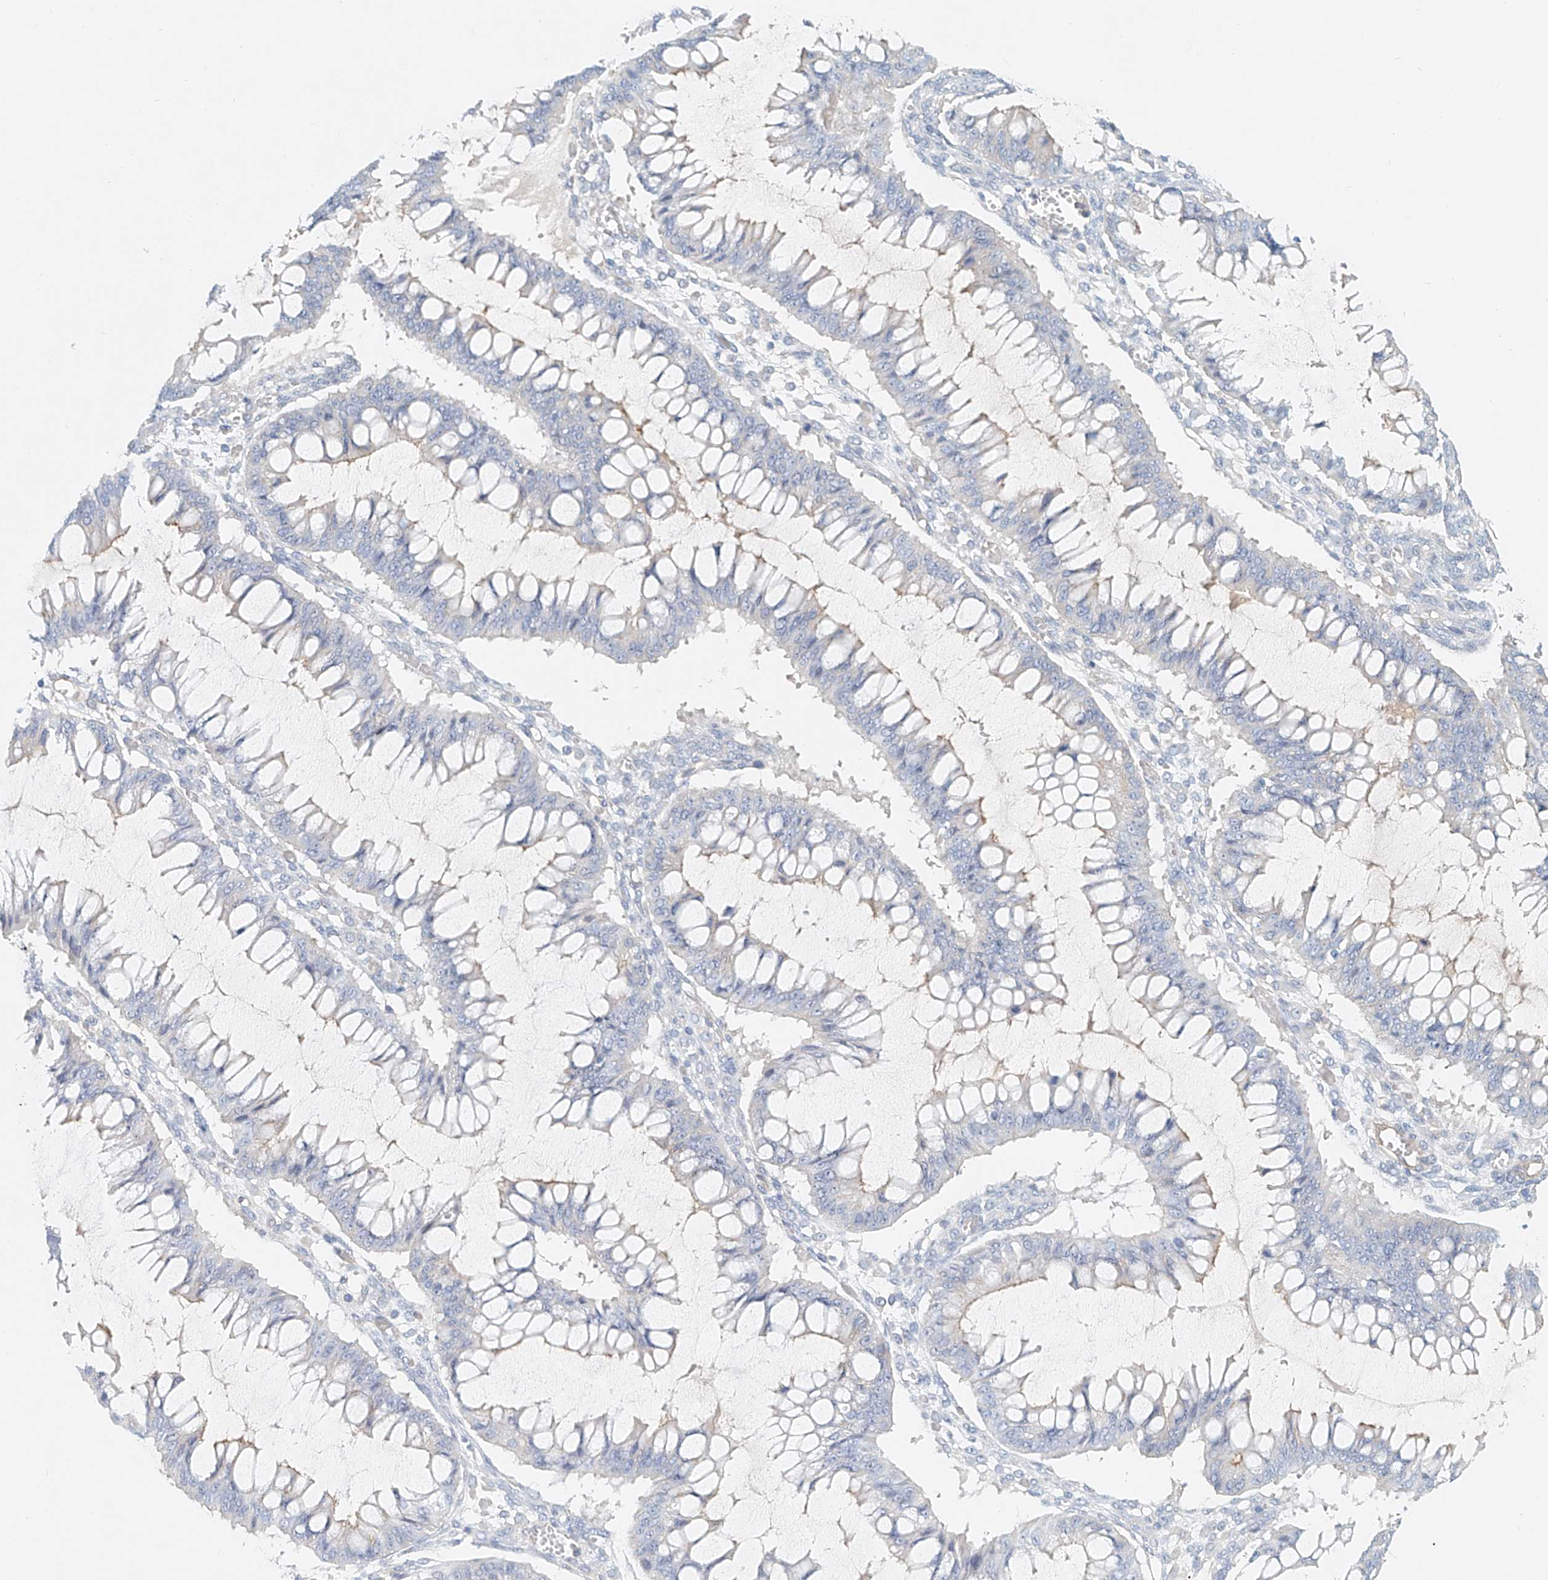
{"staining": {"intensity": "moderate", "quantity": "<25%", "location": "cytoplasmic/membranous"}, "tissue": "ovarian cancer", "cell_type": "Tumor cells", "image_type": "cancer", "snomed": [{"axis": "morphology", "description": "Cystadenocarcinoma, mucinous, NOS"}, {"axis": "topography", "description": "Ovary"}], "caption": "This is a photomicrograph of immunohistochemistry staining of ovarian mucinous cystadenocarcinoma, which shows moderate expression in the cytoplasmic/membranous of tumor cells.", "gene": "FRYL", "patient": {"sex": "female", "age": 73}}